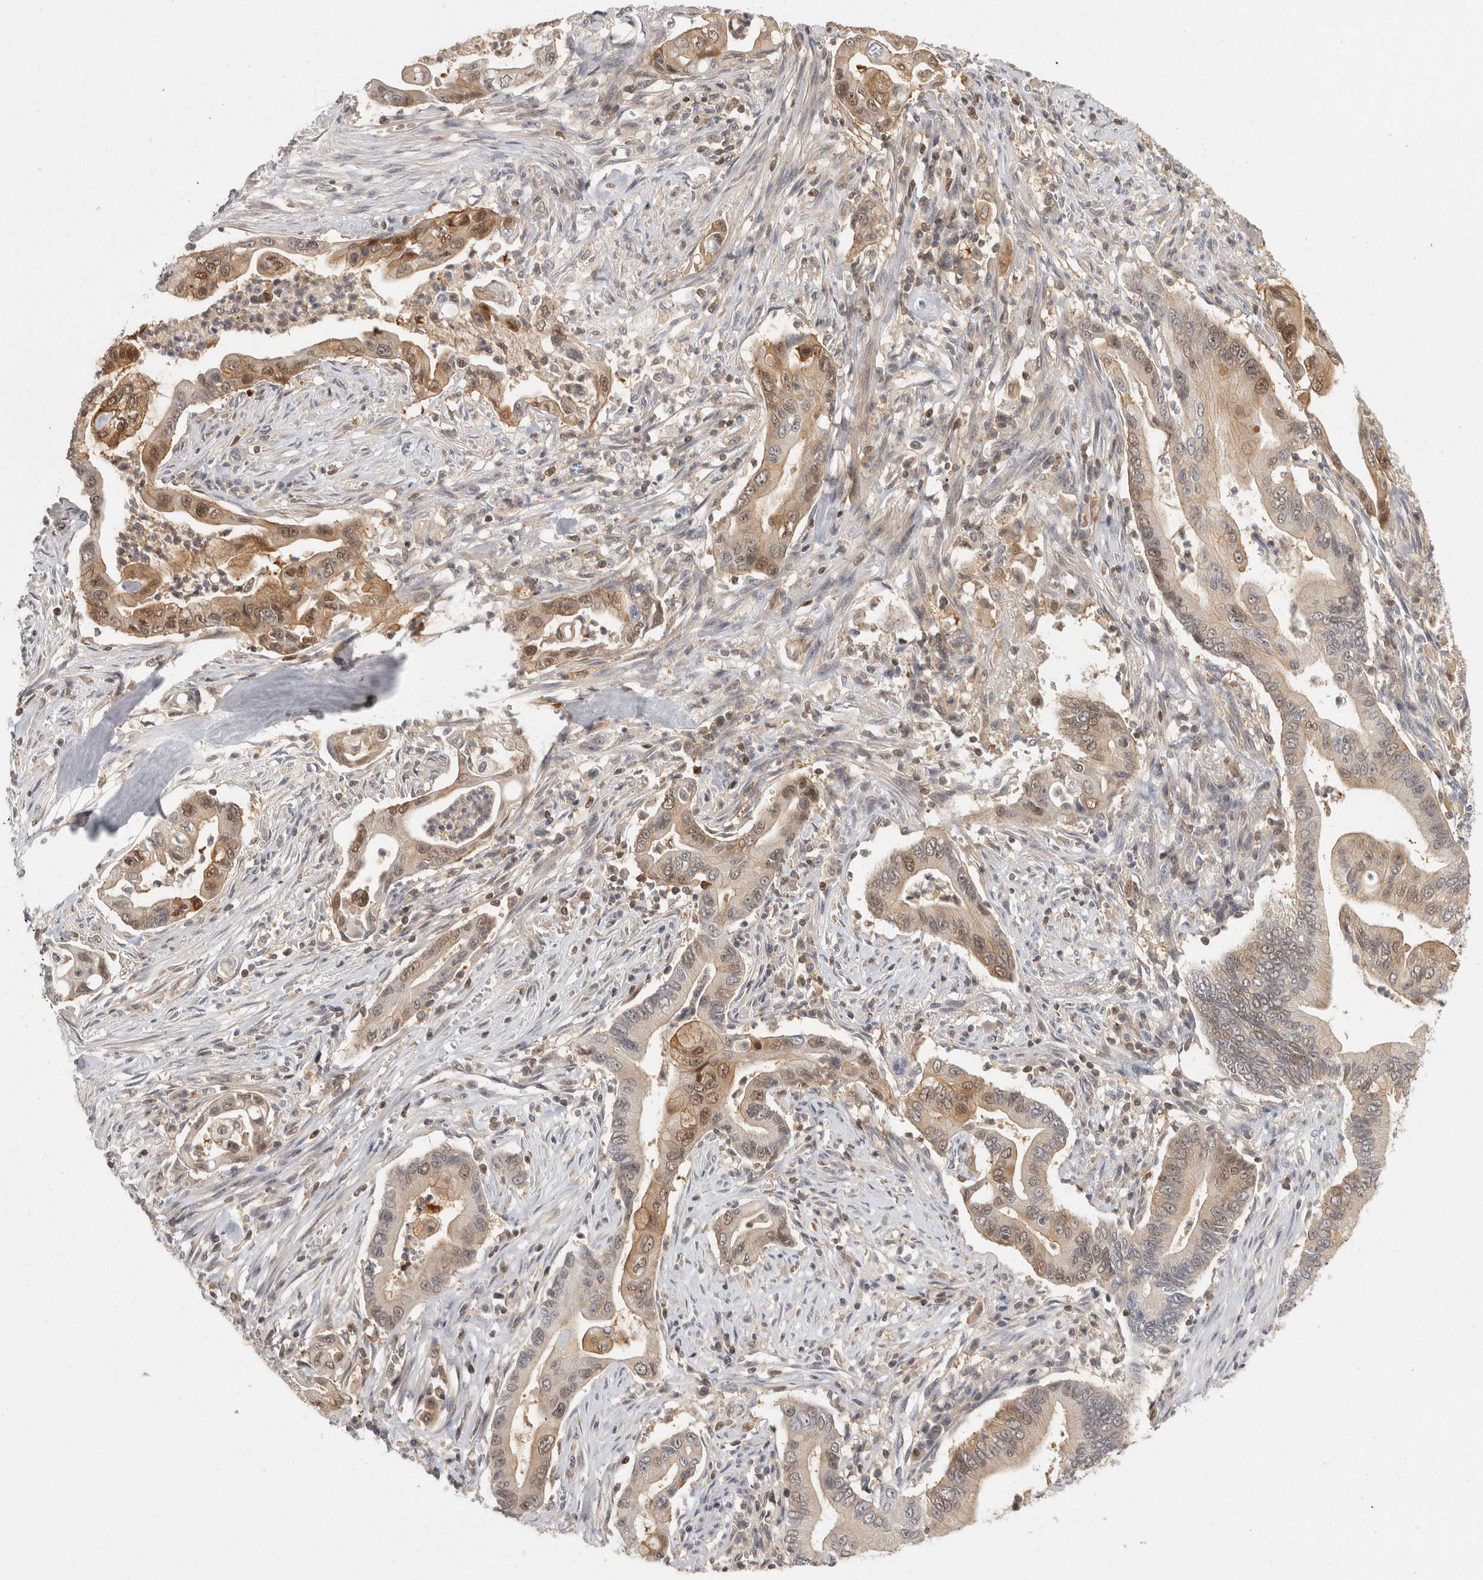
{"staining": {"intensity": "moderate", "quantity": ">75%", "location": "cytoplasmic/membranous,nuclear"}, "tissue": "pancreatic cancer", "cell_type": "Tumor cells", "image_type": "cancer", "snomed": [{"axis": "morphology", "description": "Adenocarcinoma, NOS"}, {"axis": "topography", "description": "Pancreas"}], "caption": "The immunohistochemical stain labels moderate cytoplasmic/membranous and nuclear positivity in tumor cells of pancreatic cancer (adenocarcinoma) tissue.", "gene": "ACAT2", "patient": {"sex": "male", "age": 78}}